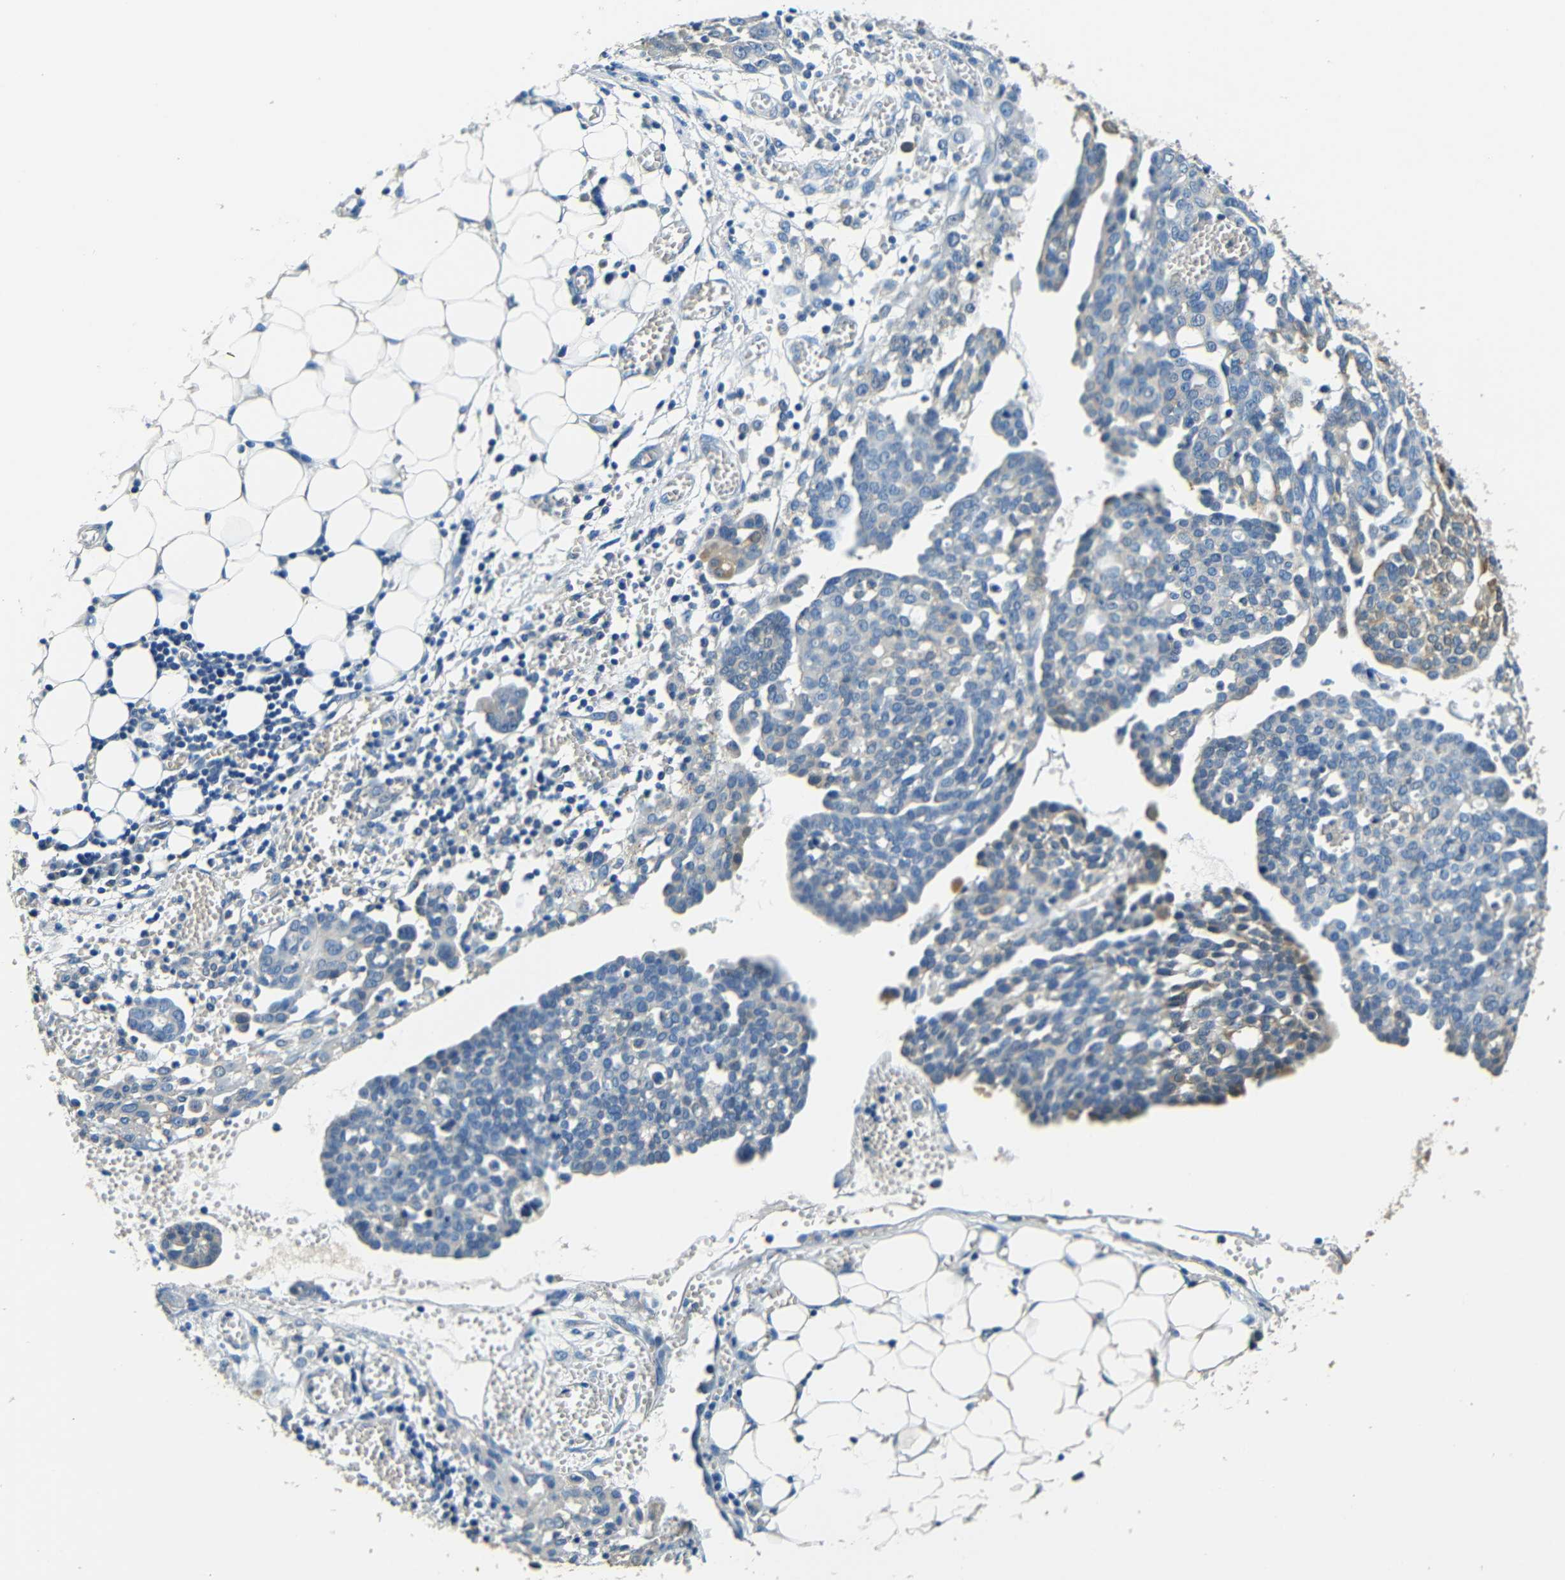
{"staining": {"intensity": "weak", "quantity": "<25%", "location": "cytoplasmic/membranous"}, "tissue": "ovarian cancer", "cell_type": "Tumor cells", "image_type": "cancer", "snomed": [{"axis": "morphology", "description": "Cystadenocarcinoma, serous, NOS"}, {"axis": "topography", "description": "Soft tissue"}, {"axis": "topography", "description": "Ovary"}], "caption": "IHC image of human ovarian cancer (serous cystadenocarcinoma) stained for a protein (brown), which exhibits no expression in tumor cells.", "gene": "FMO5", "patient": {"sex": "female", "age": 57}}